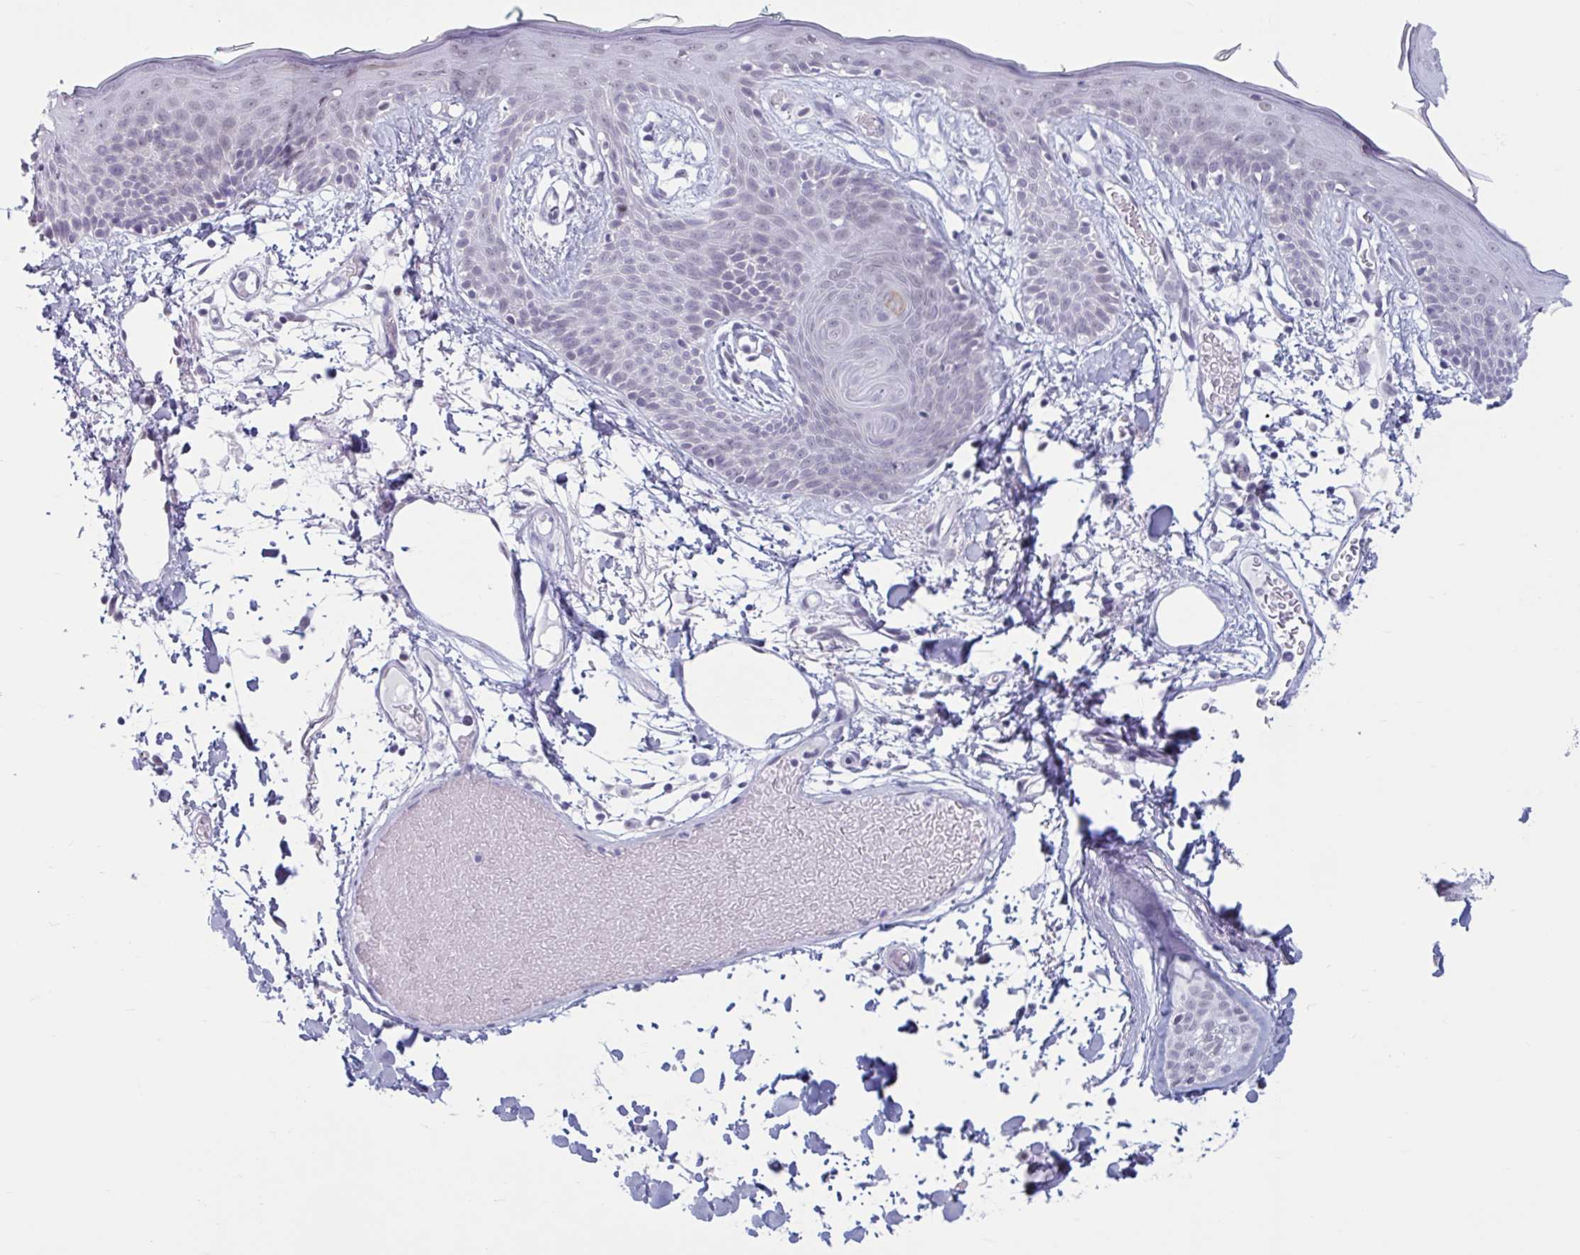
{"staining": {"intensity": "negative", "quantity": "none", "location": "none"}, "tissue": "skin", "cell_type": "Fibroblasts", "image_type": "normal", "snomed": [{"axis": "morphology", "description": "Normal tissue, NOS"}, {"axis": "topography", "description": "Skin"}], "caption": "A high-resolution image shows IHC staining of benign skin, which reveals no significant positivity in fibroblasts. (DAB immunohistochemistry (IHC), high magnification).", "gene": "MSMB", "patient": {"sex": "male", "age": 79}}